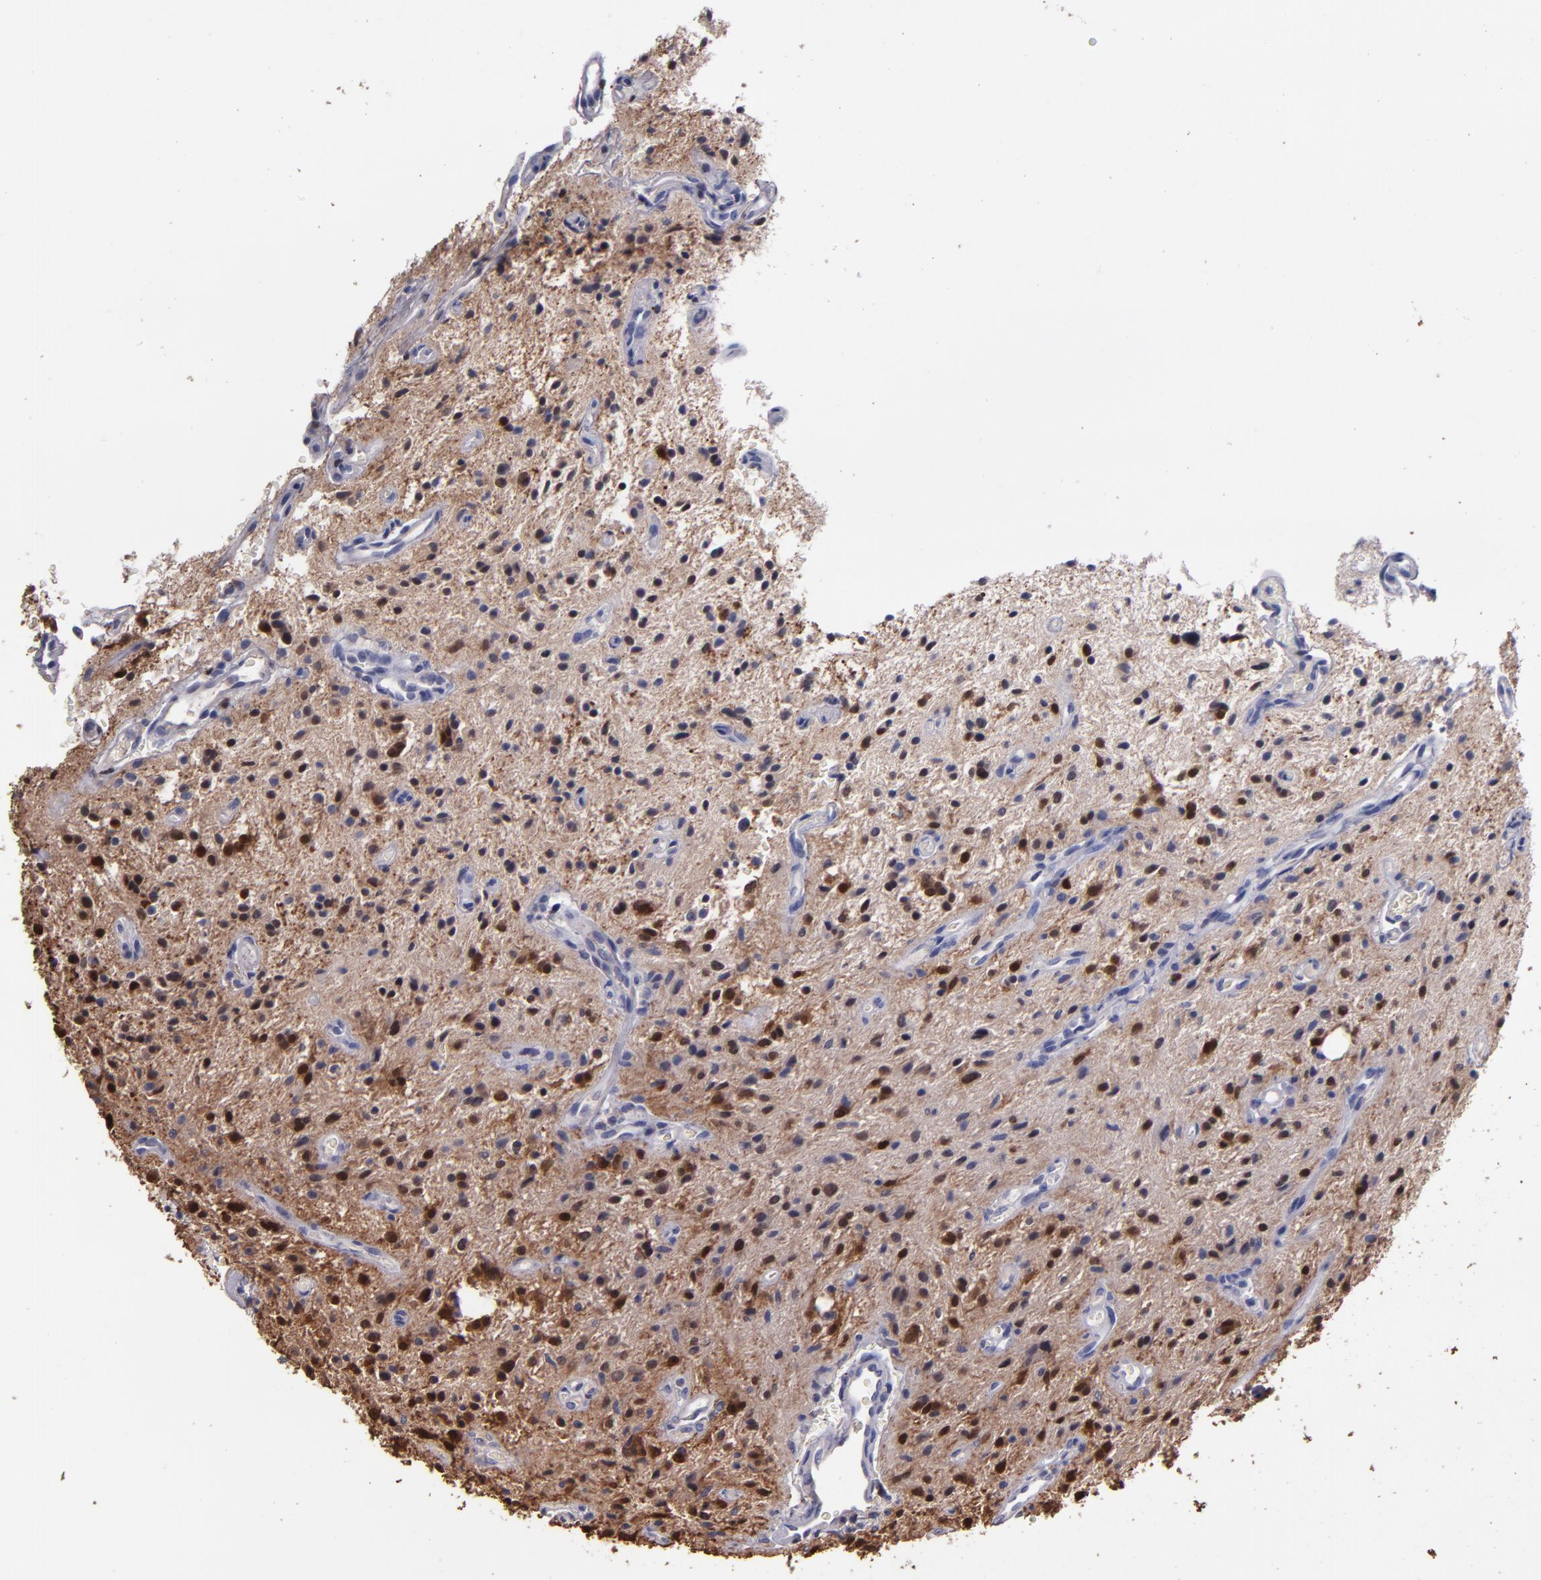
{"staining": {"intensity": "moderate", "quantity": "25%-75%", "location": "cytoplasmic/membranous,nuclear"}, "tissue": "glioma", "cell_type": "Tumor cells", "image_type": "cancer", "snomed": [{"axis": "morphology", "description": "Glioma, malignant, NOS"}, {"axis": "topography", "description": "Cerebellum"}], "caption": "A brown stain shows moderate cytoplasmic/membranous and nuclear staining of a protein in human malignant glioma tumor cells.", "gene": "S100A1", "patient": {"sex": "female", "age": 10}}